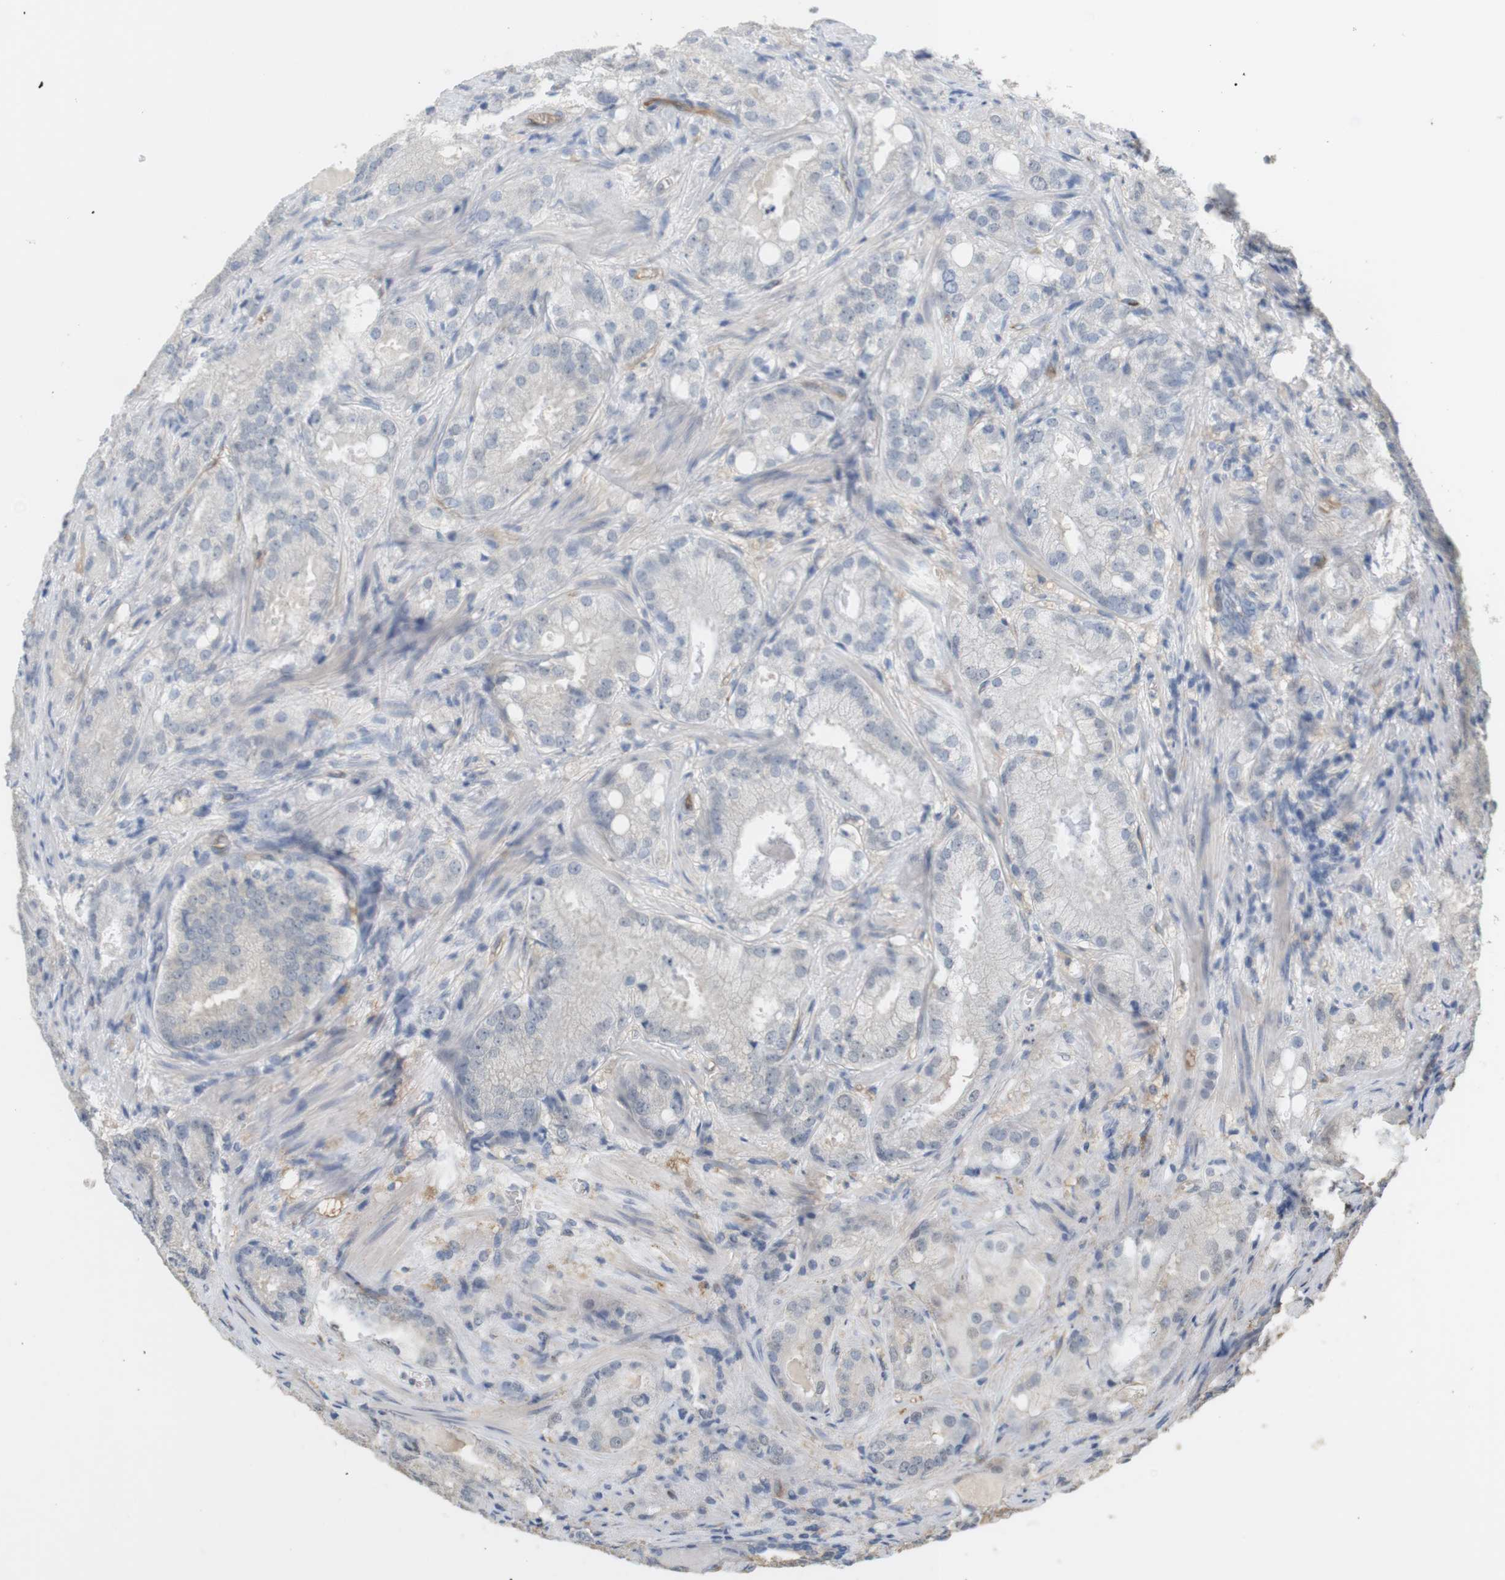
{"staining": {"intensity": "negative", "quantity": "none", "location": "none"}, "tissue": "prostate cancer", "cell_type": "Tumor cells", "image_type": "cancer", "snomed": [{"axis": "morphology", "description": "Adenocarcinoma, High grade"}, {"axis": "topography", "description": "Prostate"}], "caption": "Tumor cells are negative for brown protein staining in prostate cancer.", "gene": "OSR1", "patient": {"sex": "male", "age": 64}}